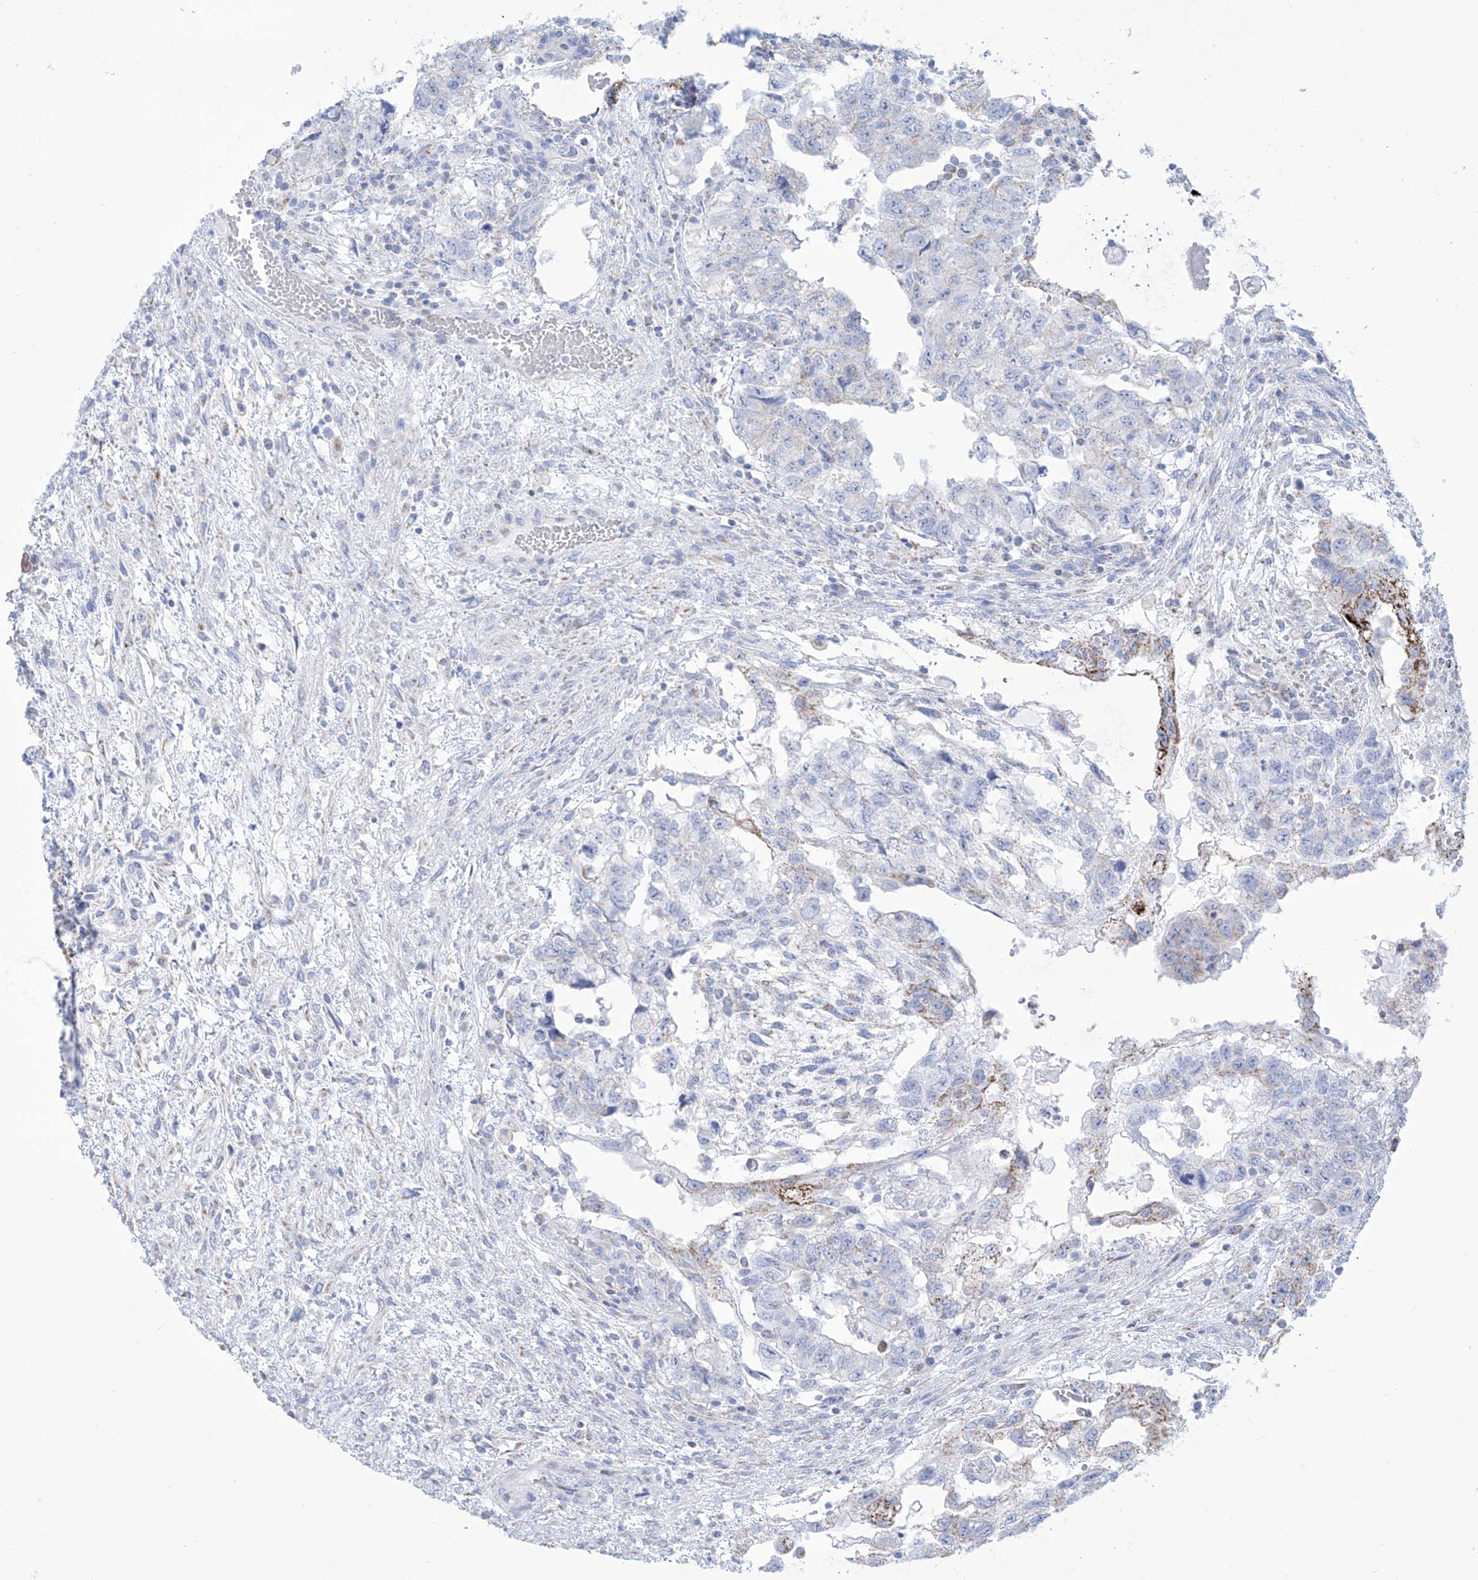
{"staining": {"intensity": "moderate", "quantity": "<25%", "location": "cytoplasmic/membranous"}, "tissue": "testis cancer", "cell_type": "Tumor cells", "image_type": "cancer", "snomed": [{"axis": "morphology", "description": "Carcinoma, Embryonal, NOS"}, {"axis": "topography", "description": "Testis"}], "caption": "This image exhibits IHC staining of testis cancer (embryonal carcinoma), with low moderate cytoplasmic/membranous expression in about <25% of tumor cells.", "gene": "ALDH6A1", "patient": {"sex": "male", "age": 36}}